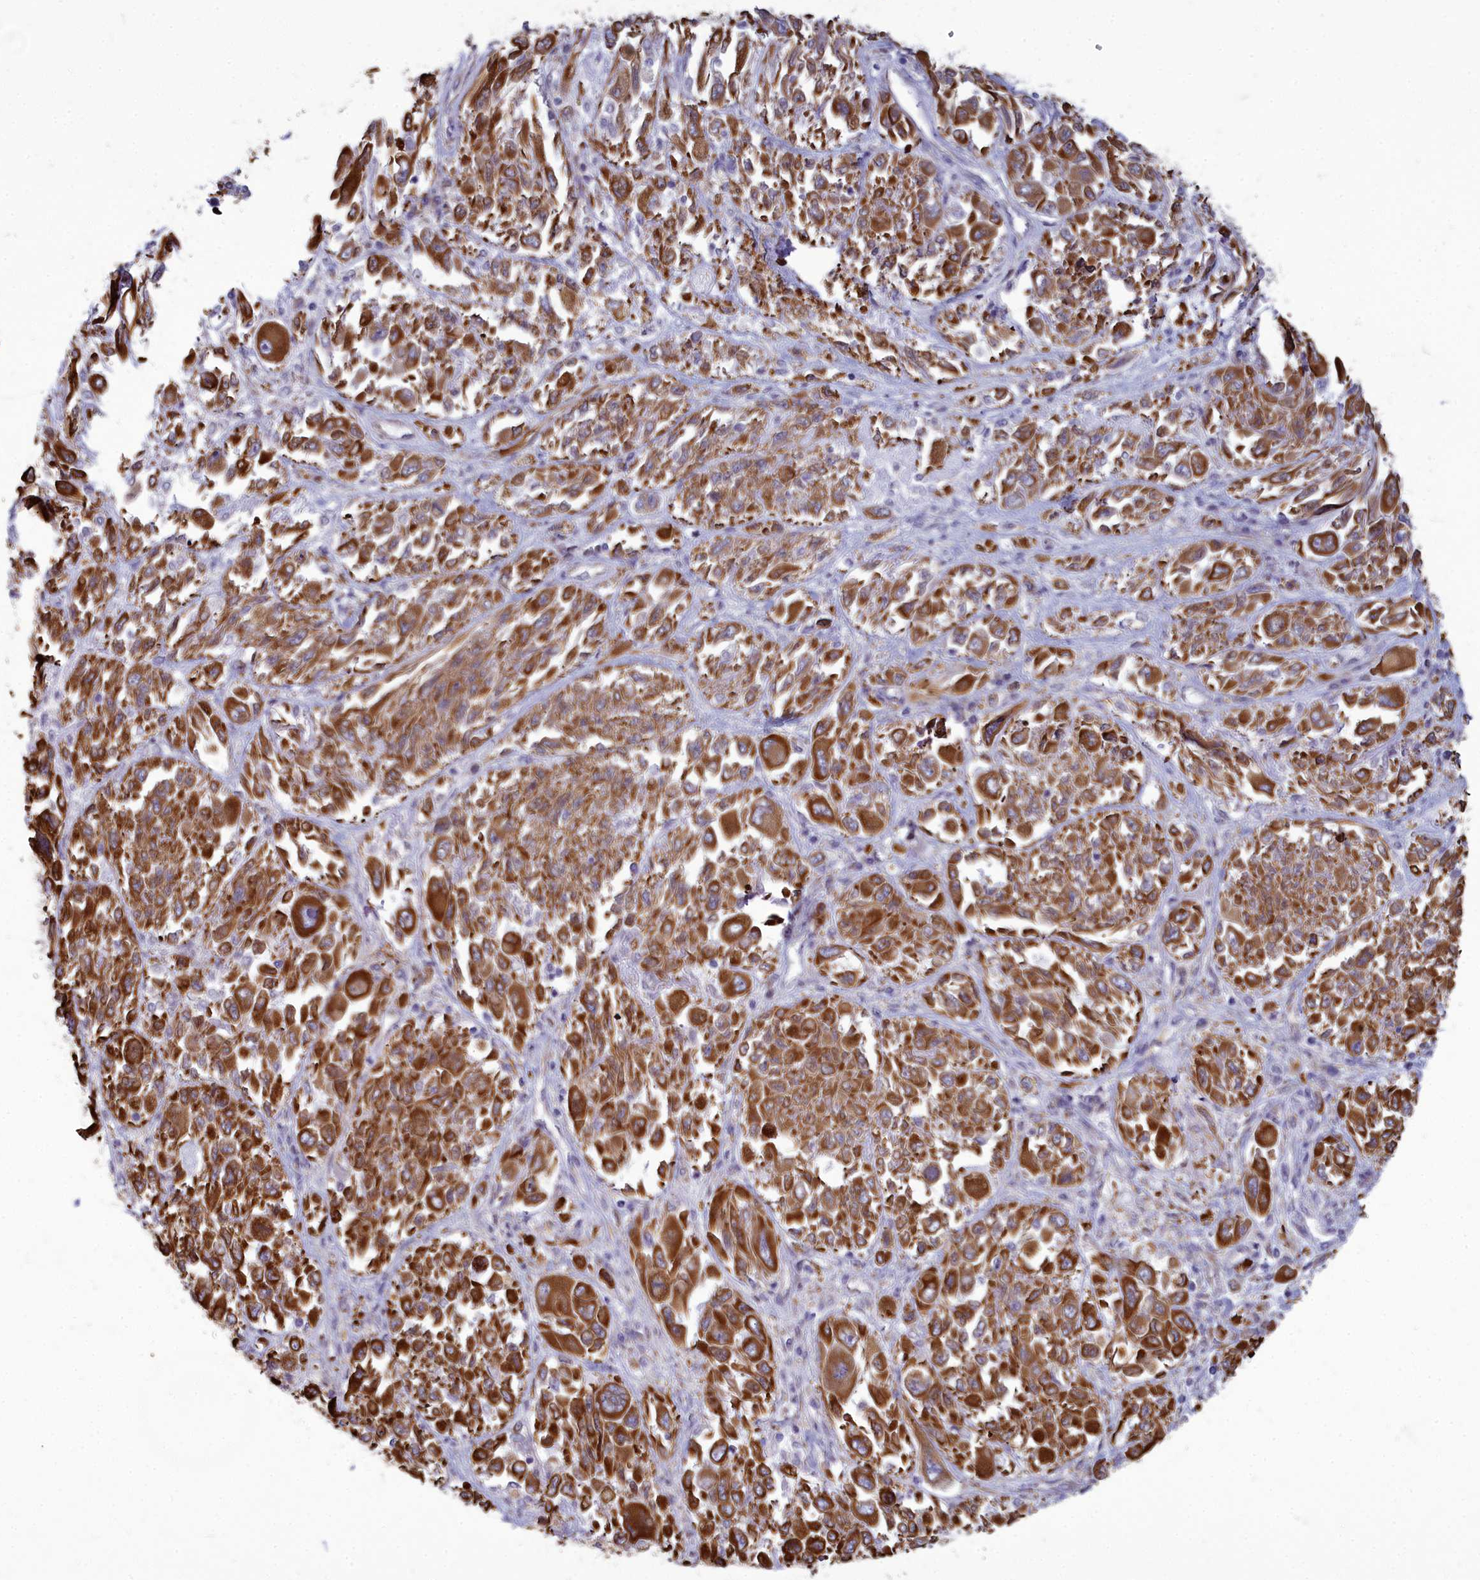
{"staining": {"intensity": "strong", "quantity": ">75%", "location": "cytoplasmic/membranous"}, "tissue": "melanoma", "cell_type": "Tumor cells", "image_type": "cancer", "snomed": [{"axis": "morphology", "description": "Malignant melanoma, NOS"}, {"axis": "topography", "description": "Skin"}], "caption": "Immunohistochemical staining of human malignant melanoma reveals high levels of strong cytoplasmic/membranous expression in about >75% of tumor cells.", "gene": "CENATAC", "patient": {"sex": "female", "age": 91}}